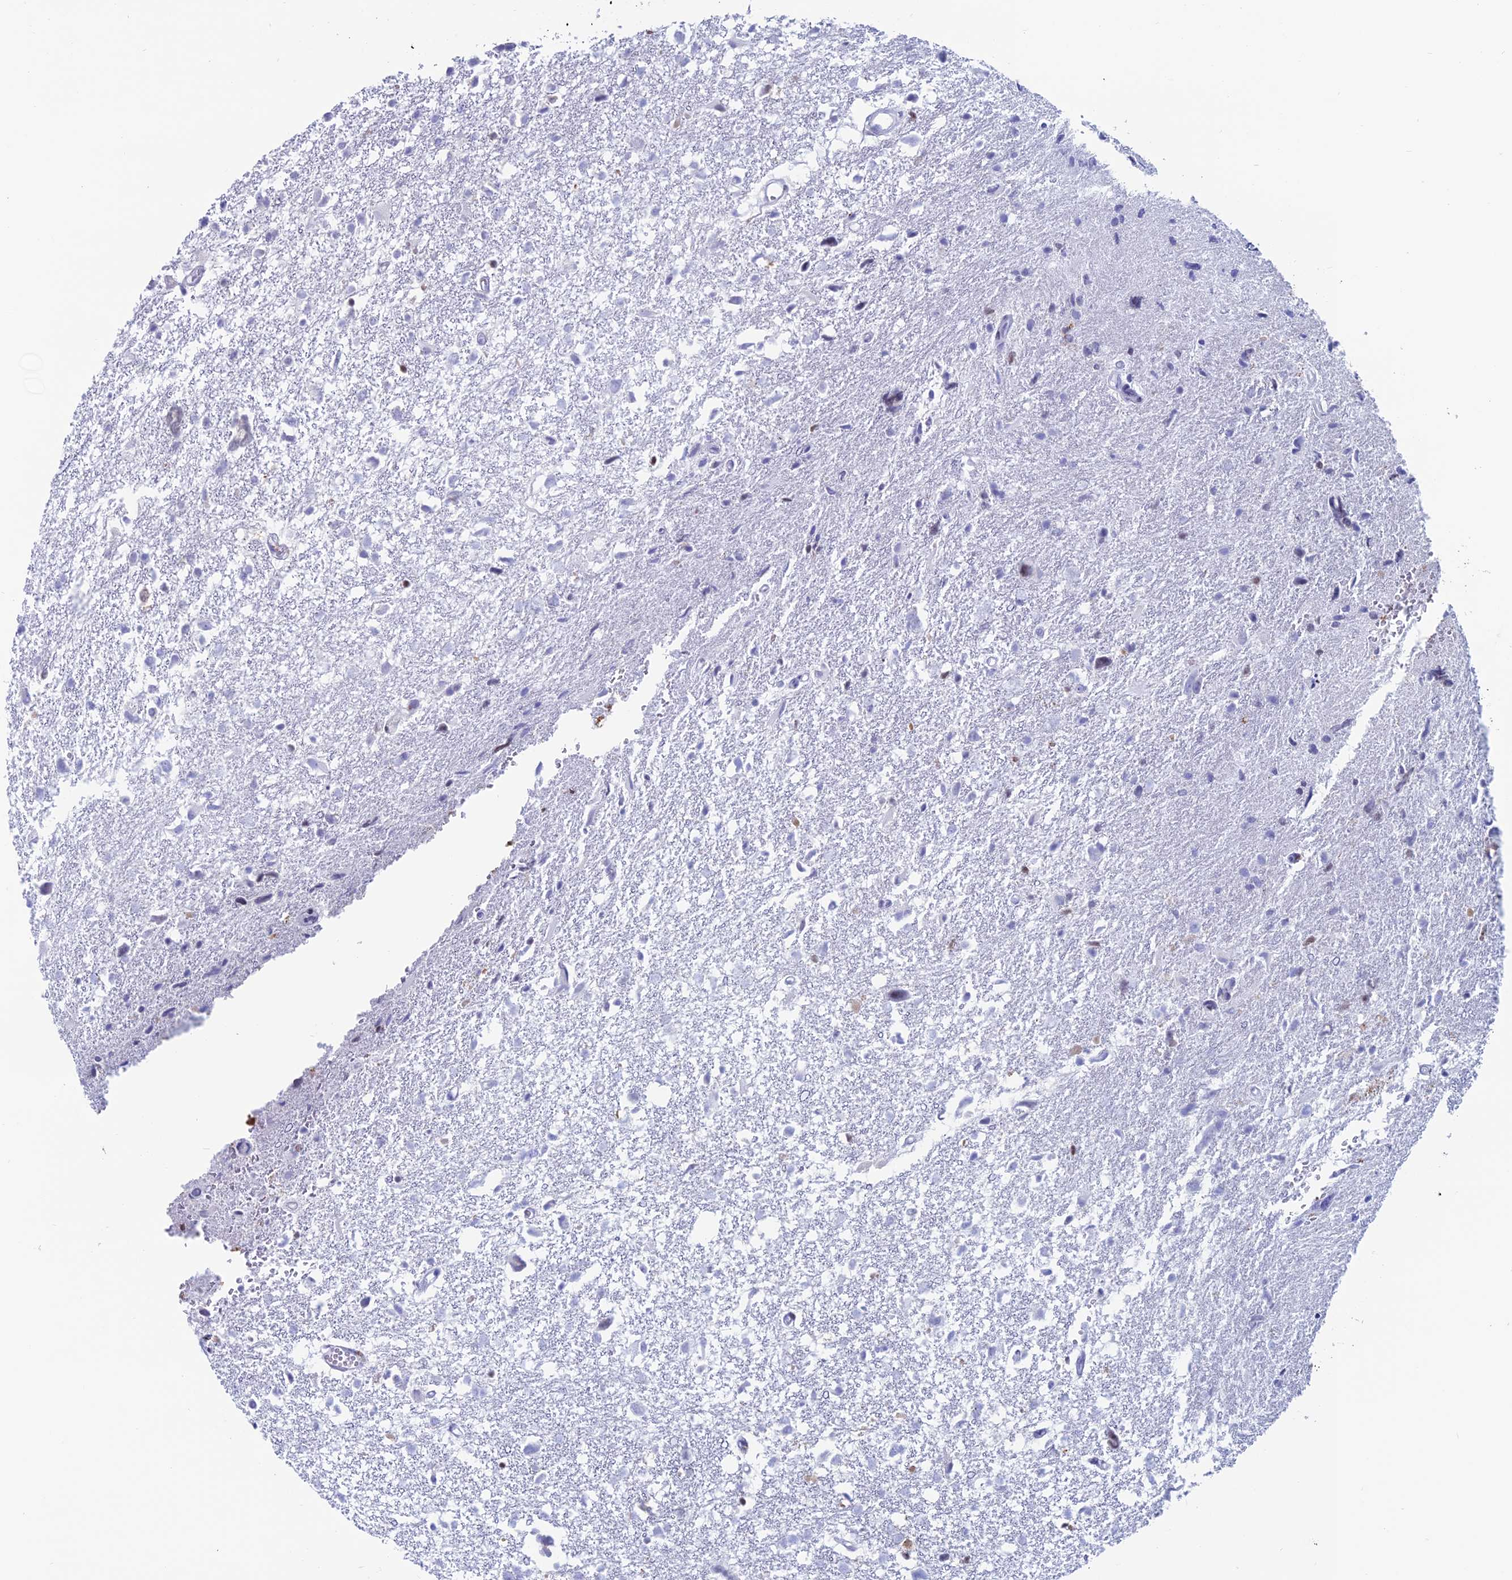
{"staining": {"intensity": "negative", "quantity": "none", "location": "none"}, "tissue": "glioma", "cell_type": "Tumor cells", "image_type": "cancer", "snomed": [{"axis": "morphology", "description": "Glioma, malignant, High grade"}, {"axis": "topography", "description": "Brain"}], "caption": "High magnification brightfield microscopy of high-grade glioma (malignant) stained with DAB (brown) and counterstained with hematoxylin (blue): tumor cells show no significant positivity.", "gene": "CERS6", "patient": {"sex": "male", "age": 61}}